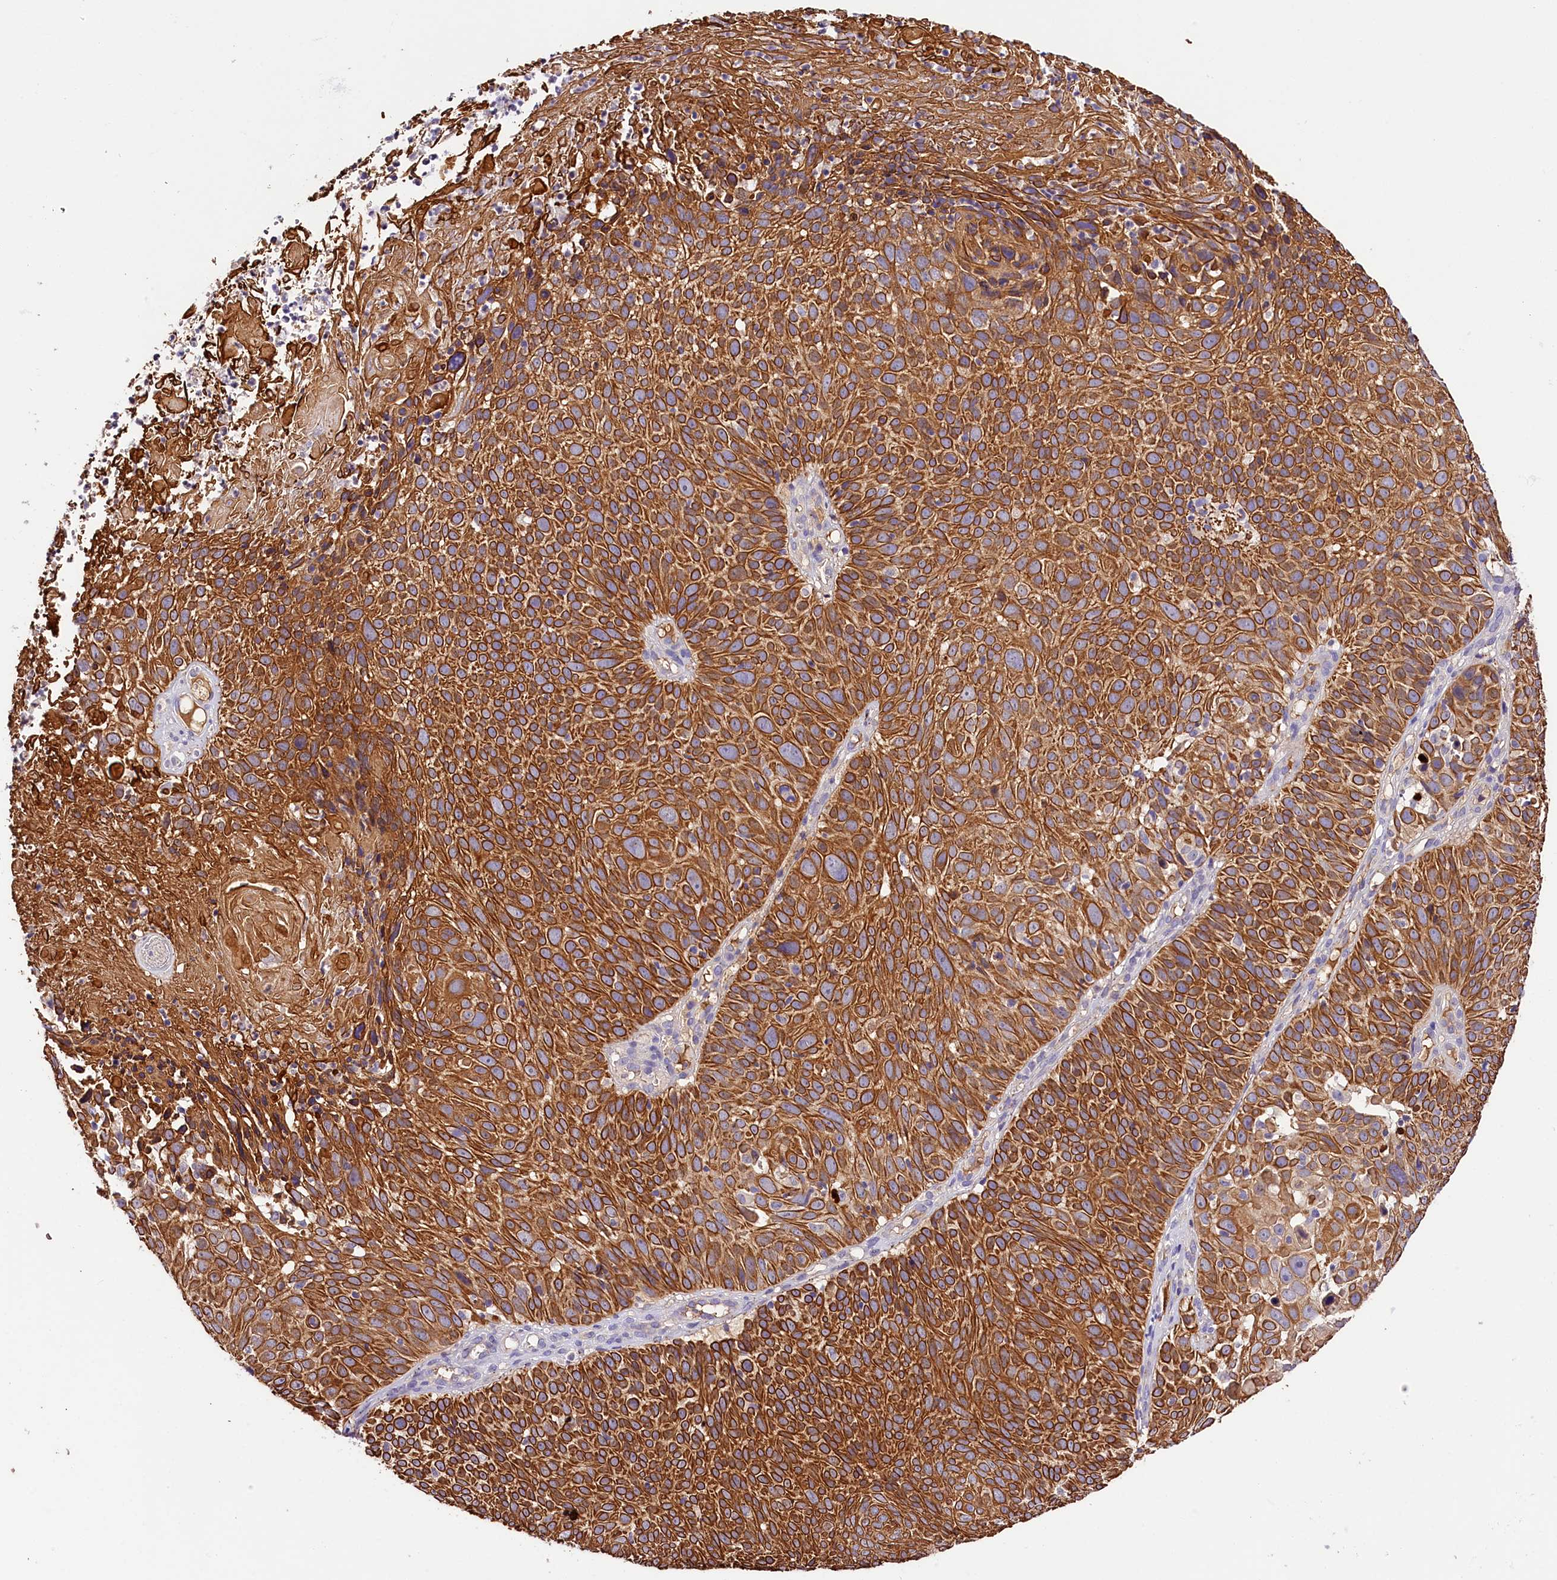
{"staining": {"intensity": "strong", "quantity": ">75%", "location": "cytoplasmic/membranous"}, "tissue": "cervical cancer", "cell_type": "Tumor cells", "image_type": "cancer", "snomed": [{"axis": "morphology", "description": "Squamous cell carcinoma, NOS"}, {"axis": "topography", "description": "Cervix"}], "caption": "This photomicrograph shows immunohistochemistry (IHC) staining of human squamous cell carcinoma (cervical), with high strong cytoplasmic/membranous staining in about >75% of tumor cells.", "gene": "ARMC6", "patient": {"sex": "female", "age": 74}}